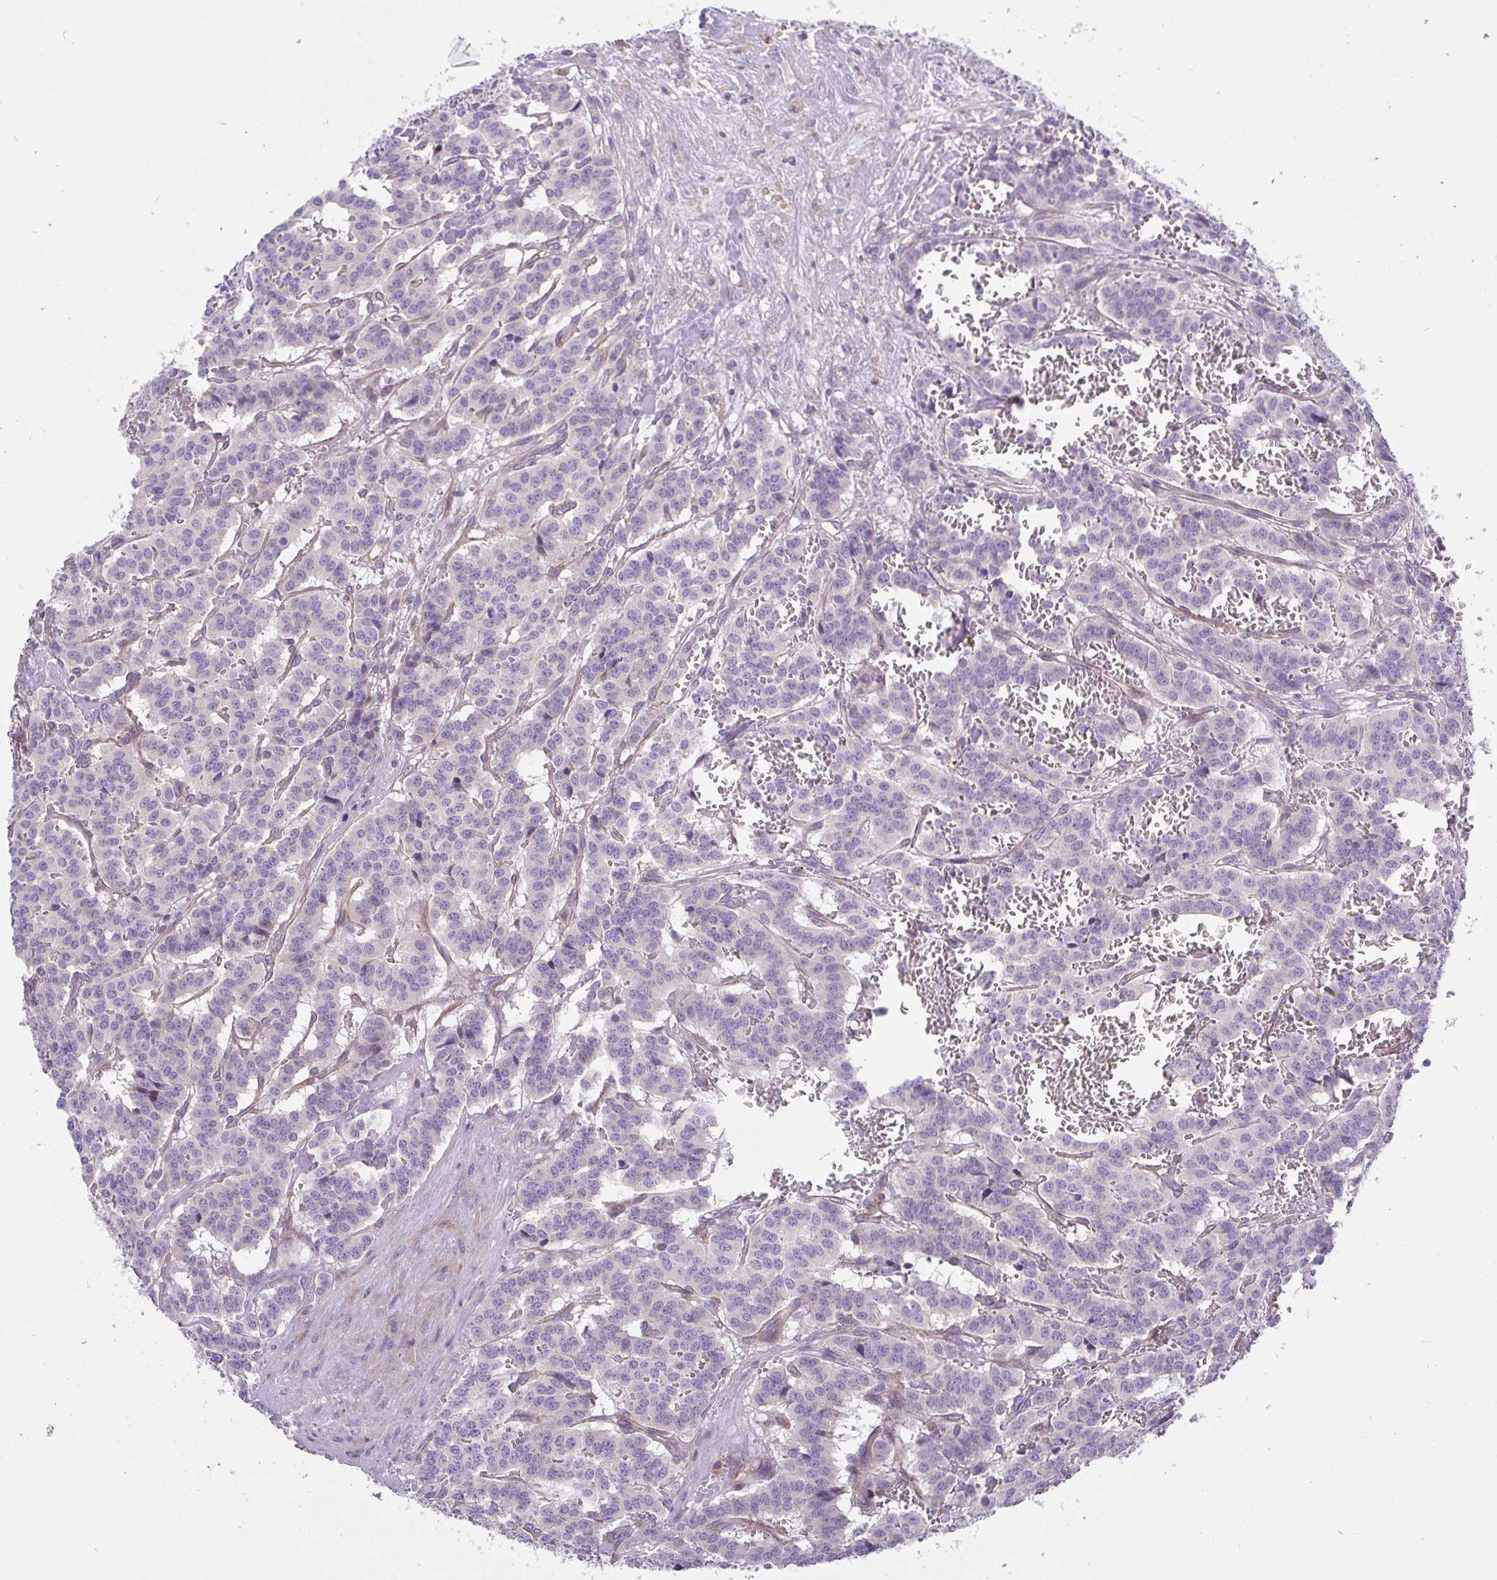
{"staining": {"intensity": "negative", "quantity": "none", "location": "none"}, "tissue": "carcinoid", "cell_type": "Tumor cells", "image_type": "cancer", "snomed": [{"axis": "morphology", "description": "Normal tissue, NOS"}, {"axis": "morphology", "description": "Carcinoid, malignant, NOS"}, {"axis": "topography", "description": "Lung"}], "caption": "Carcinoid was stained to show a protein in brown. There is no significant expression in tumor cells.", "gene": "PRR14L", "patient": {"sex": "female", "age": 46}}